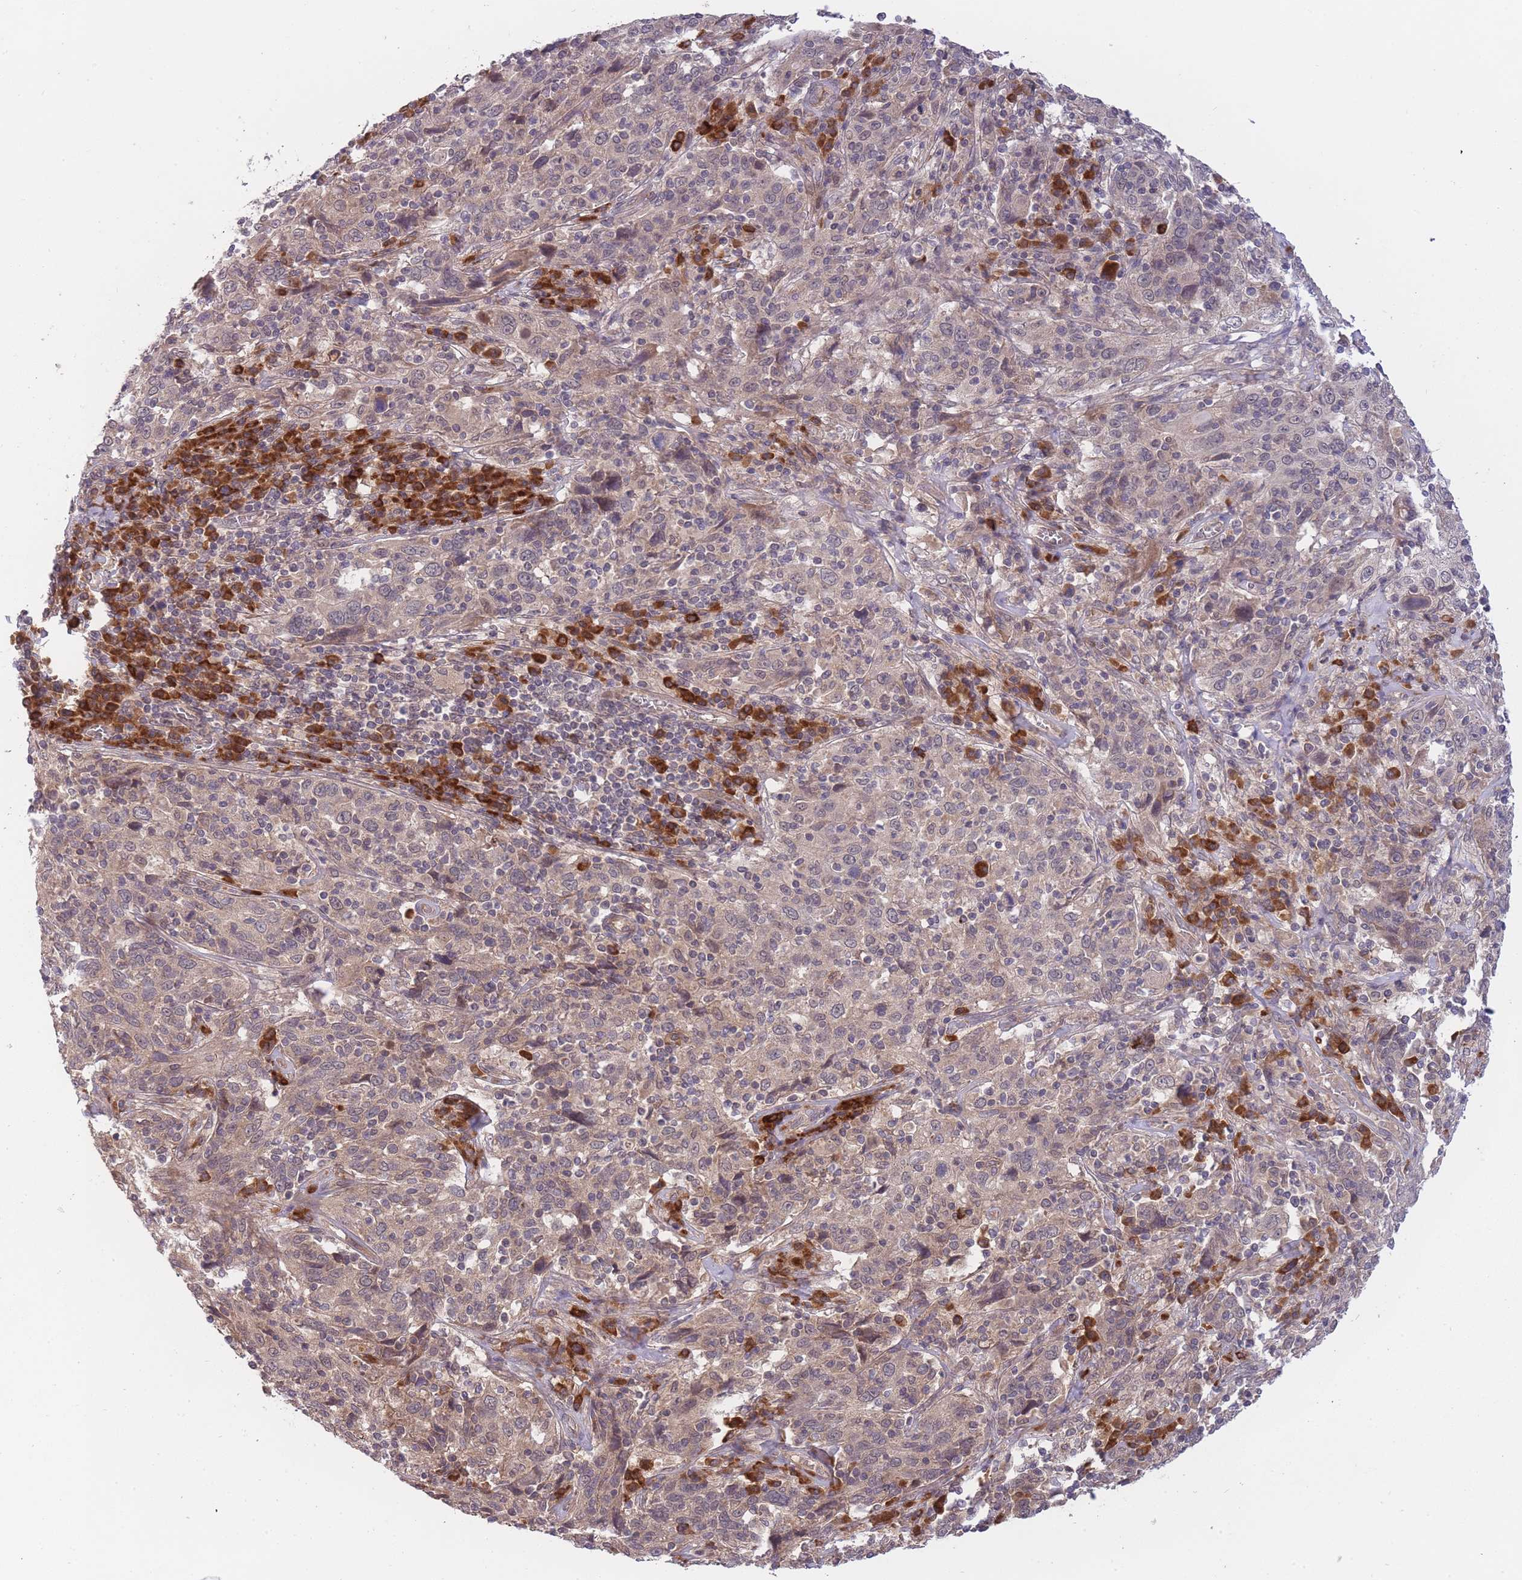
{"staining": {"intensity": "weak", "quantity": ">75%", "location": "cytoplasmic/membranous,nuclear"}, "tissue": "cervical cancer", "cell_type": "Tumor cells", "image_type": "cancer", "snomed": [{"axis": "morphology", "description": "Squamous cell carcinoma, NOS"}, {"axis": "topography", "description": "Cervix"}], "caption": "Protein analysis of cervical cancer (squamous cell carcinoma) tissue exhibits weak cytoplasmic/membranous and nuclear positivity in about >75% of tumor cells.", "gene": "SMC6", "patient": {"sex": "female", "age": 46}}